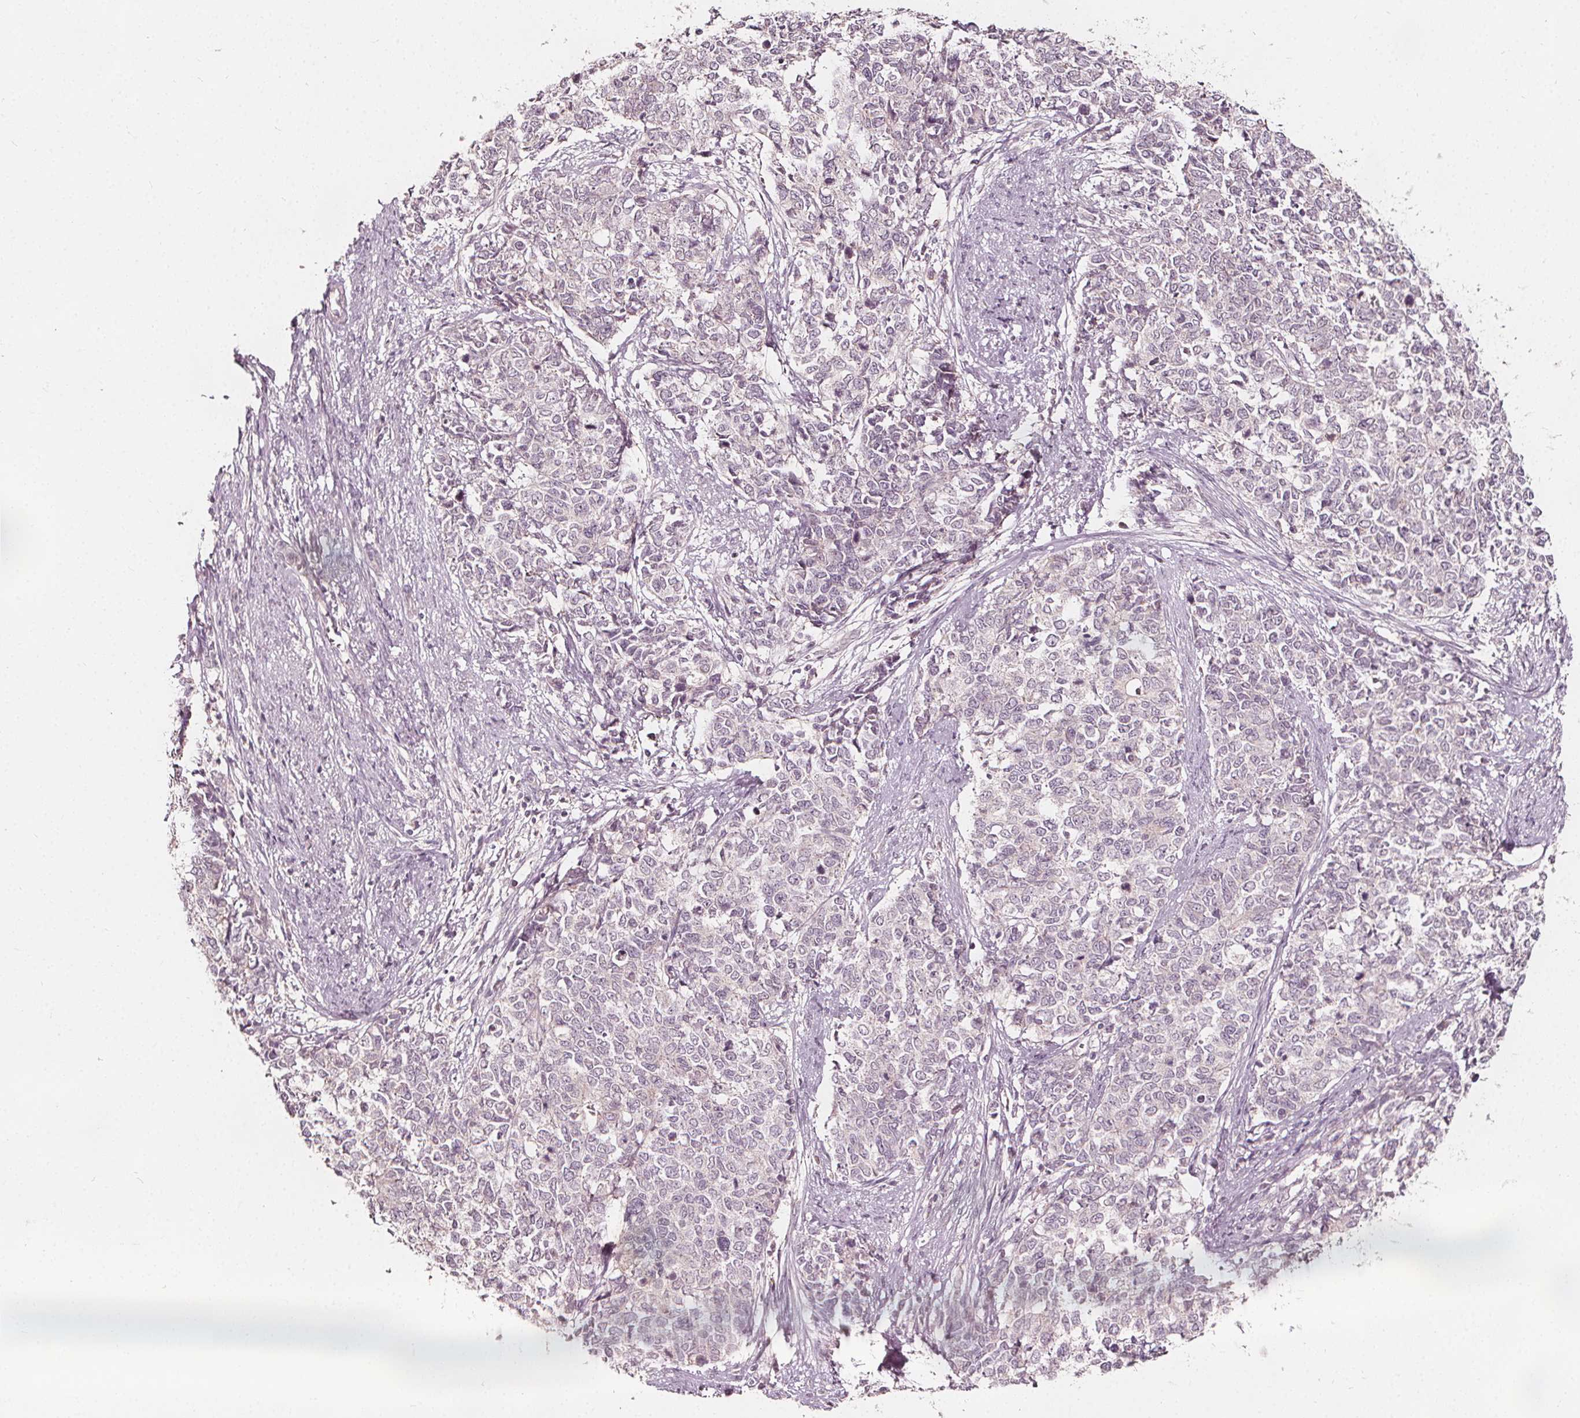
{"staining": {"intensity": "negative", "quantity": "none", "location": "none"}, "tissue": "cervical cancer", "cell_type": "Tumor cells", "image_type": "cancer", "snomed": [{"axis": "morphology", "description": "Adenocarcinoma, NOS"}, {"axis": "topography", "description": "Cervix"}], "caption": "Histopathology image shows no significant protein positivity in tumor cells of cervical adenocarcinoma. (Stains: DAB (3,3'-diaminobenzidine) IHC with hematoxylin counter stain, Microscopy: brightfield microscopy at high magnification).", "gene": "NPC1L1", "patient": {"sex": "female", "age": 63}}